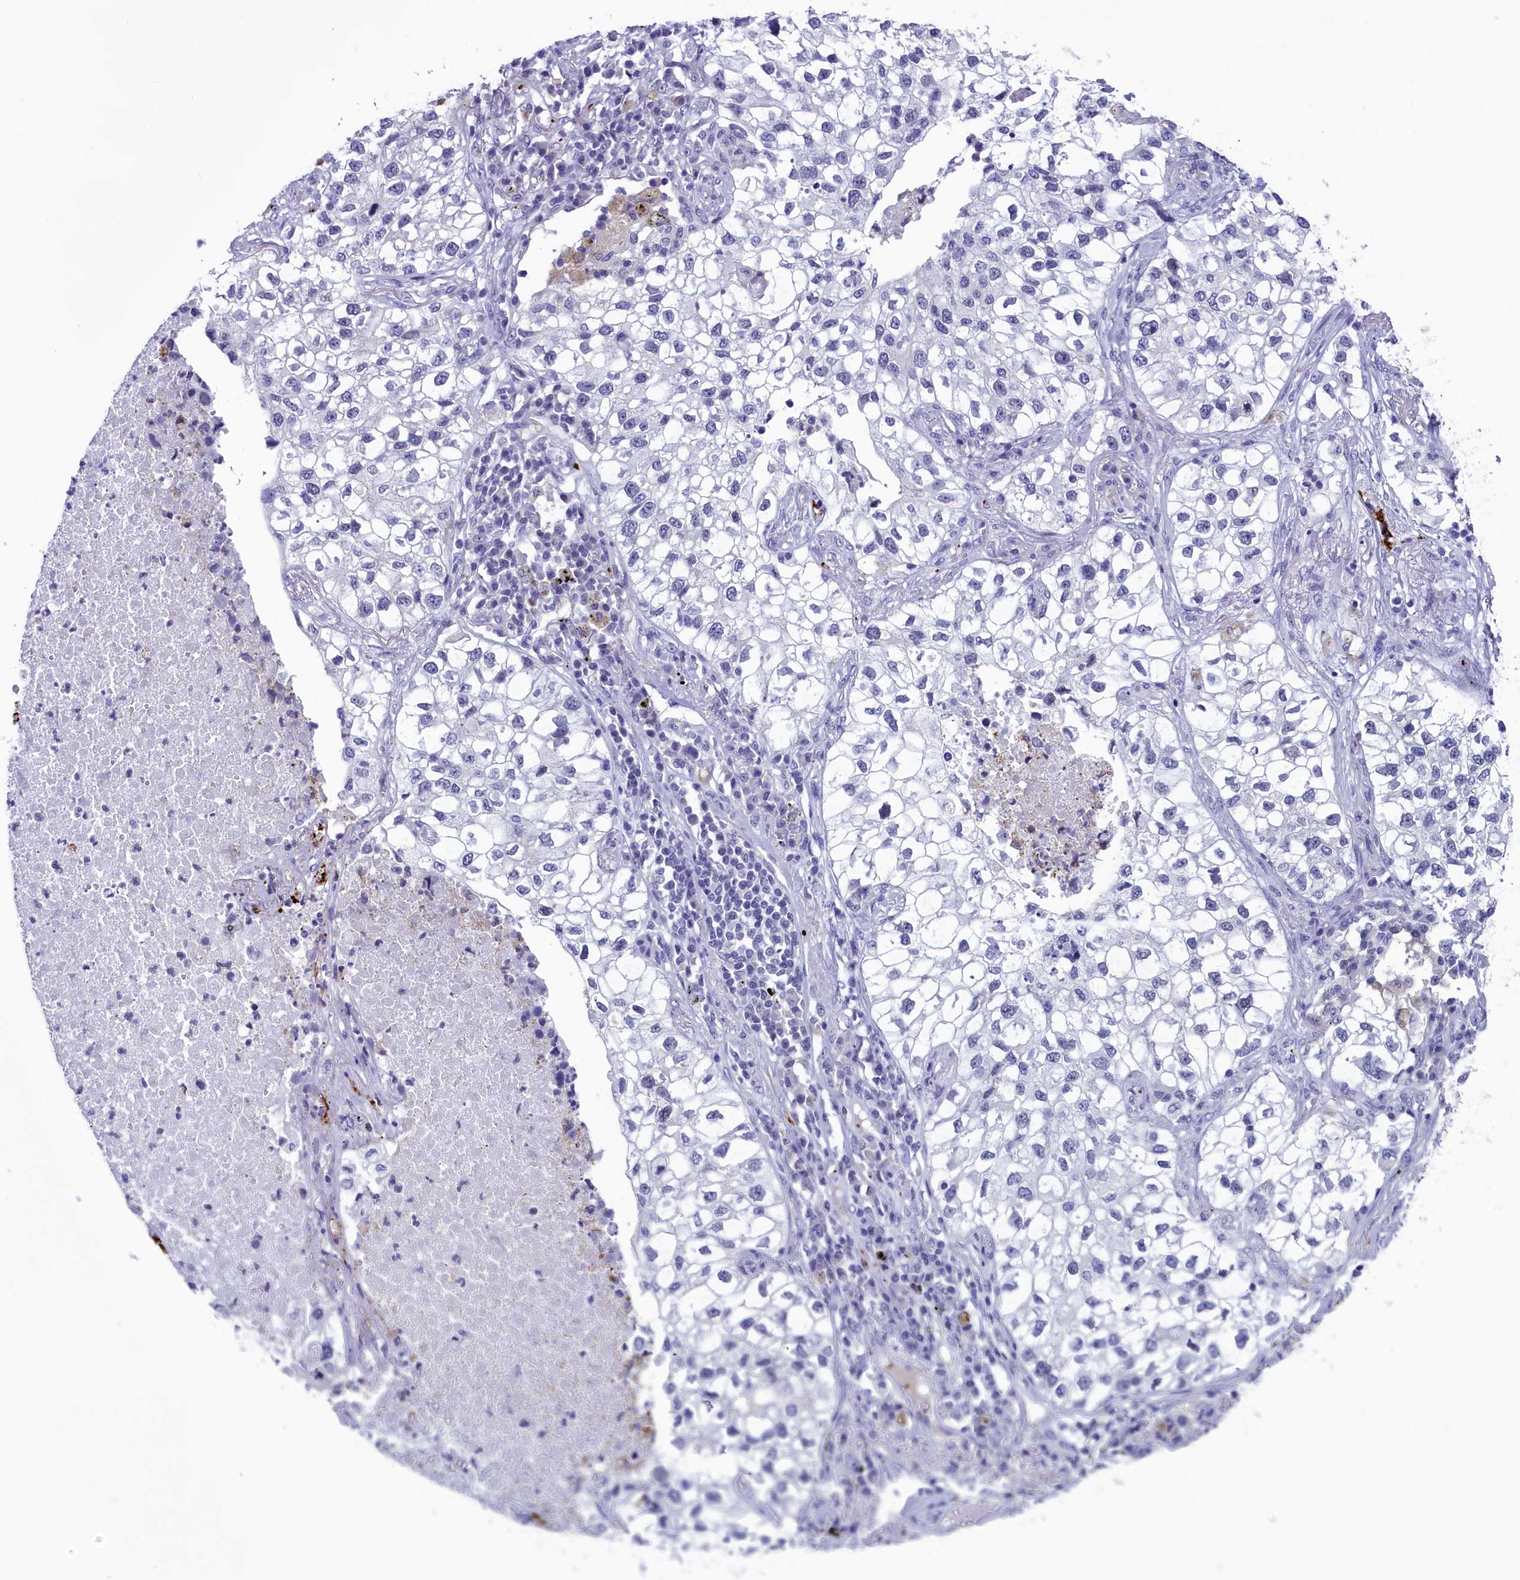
{"staining": {"intensity": "negative", "quantity": "none", "location": "none"}, "tissue": "lung cancer", "cell_type": "Tumor cells", "image_type": "cancer", "snomed": [{"axis": "morphology", "description": "Adenocarcinoma, NOS"}, {"axis": "topography", "description": "Lung"}], "caption": "Tumor cells show no significant expression in lung cancer (adenocarcinoma).", "gene": "AIFM2", "patient": {"sex": "male", "age": 63}}